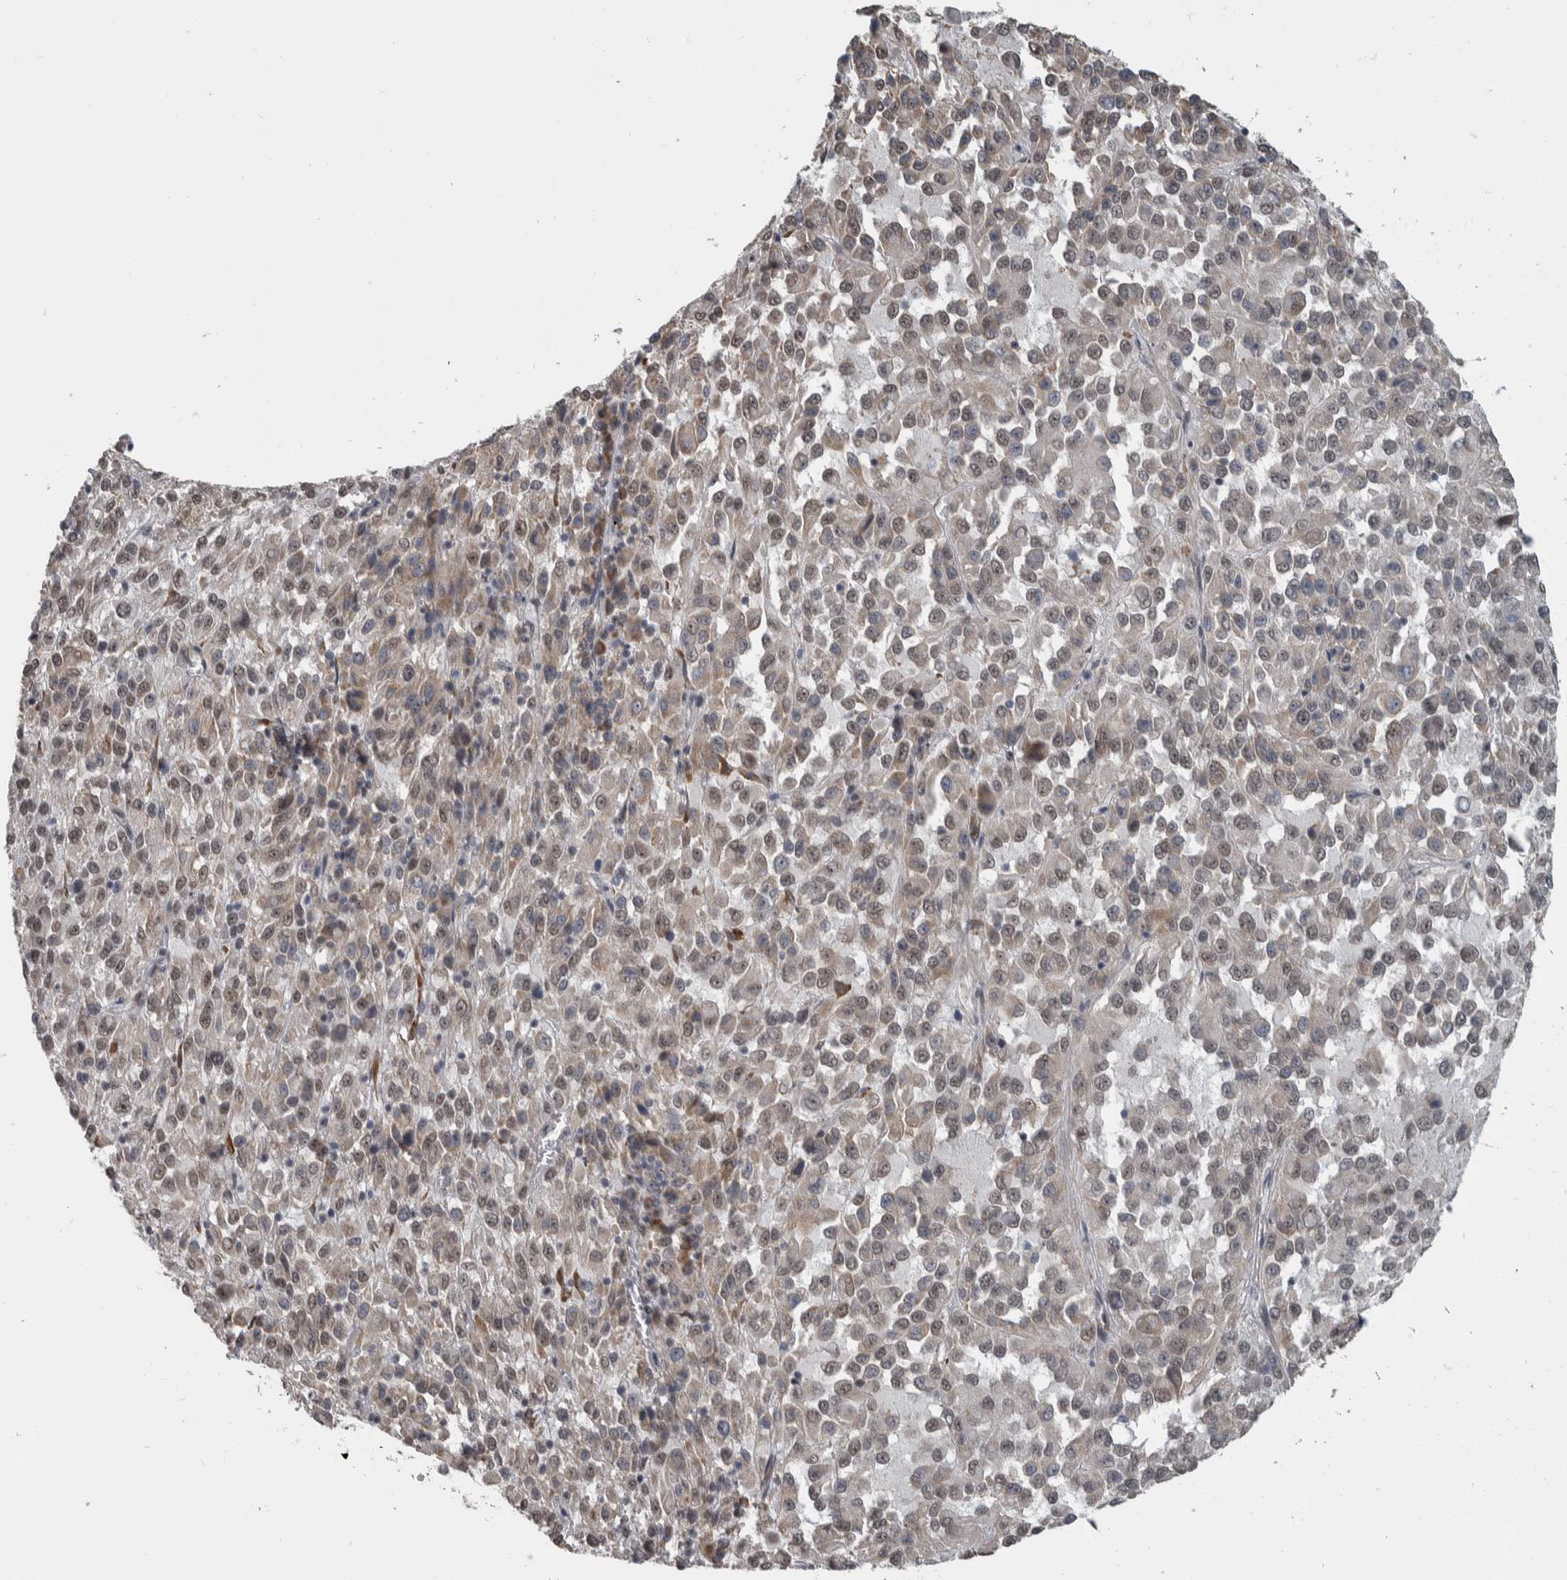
{"staining": {"intensity": "weak", "quantity": "25%-75%", "location": "nuclear"}, "tissue": "melanoma", "cell_type": "Tumor cells", "image_type": "cancer", "snomed": [{"axis": "morphology", "description": "Malignant melanoma, Metastatic site"}, {"axis": "topography", "description": "Lung"}], "caption": "Tumor cells show weak nuclear expression in approximately 25%-75% of cells in malignant melanoma (metastatic site).", "gene": "DDX42", "patient": {"sex": "male", "age": 64}}